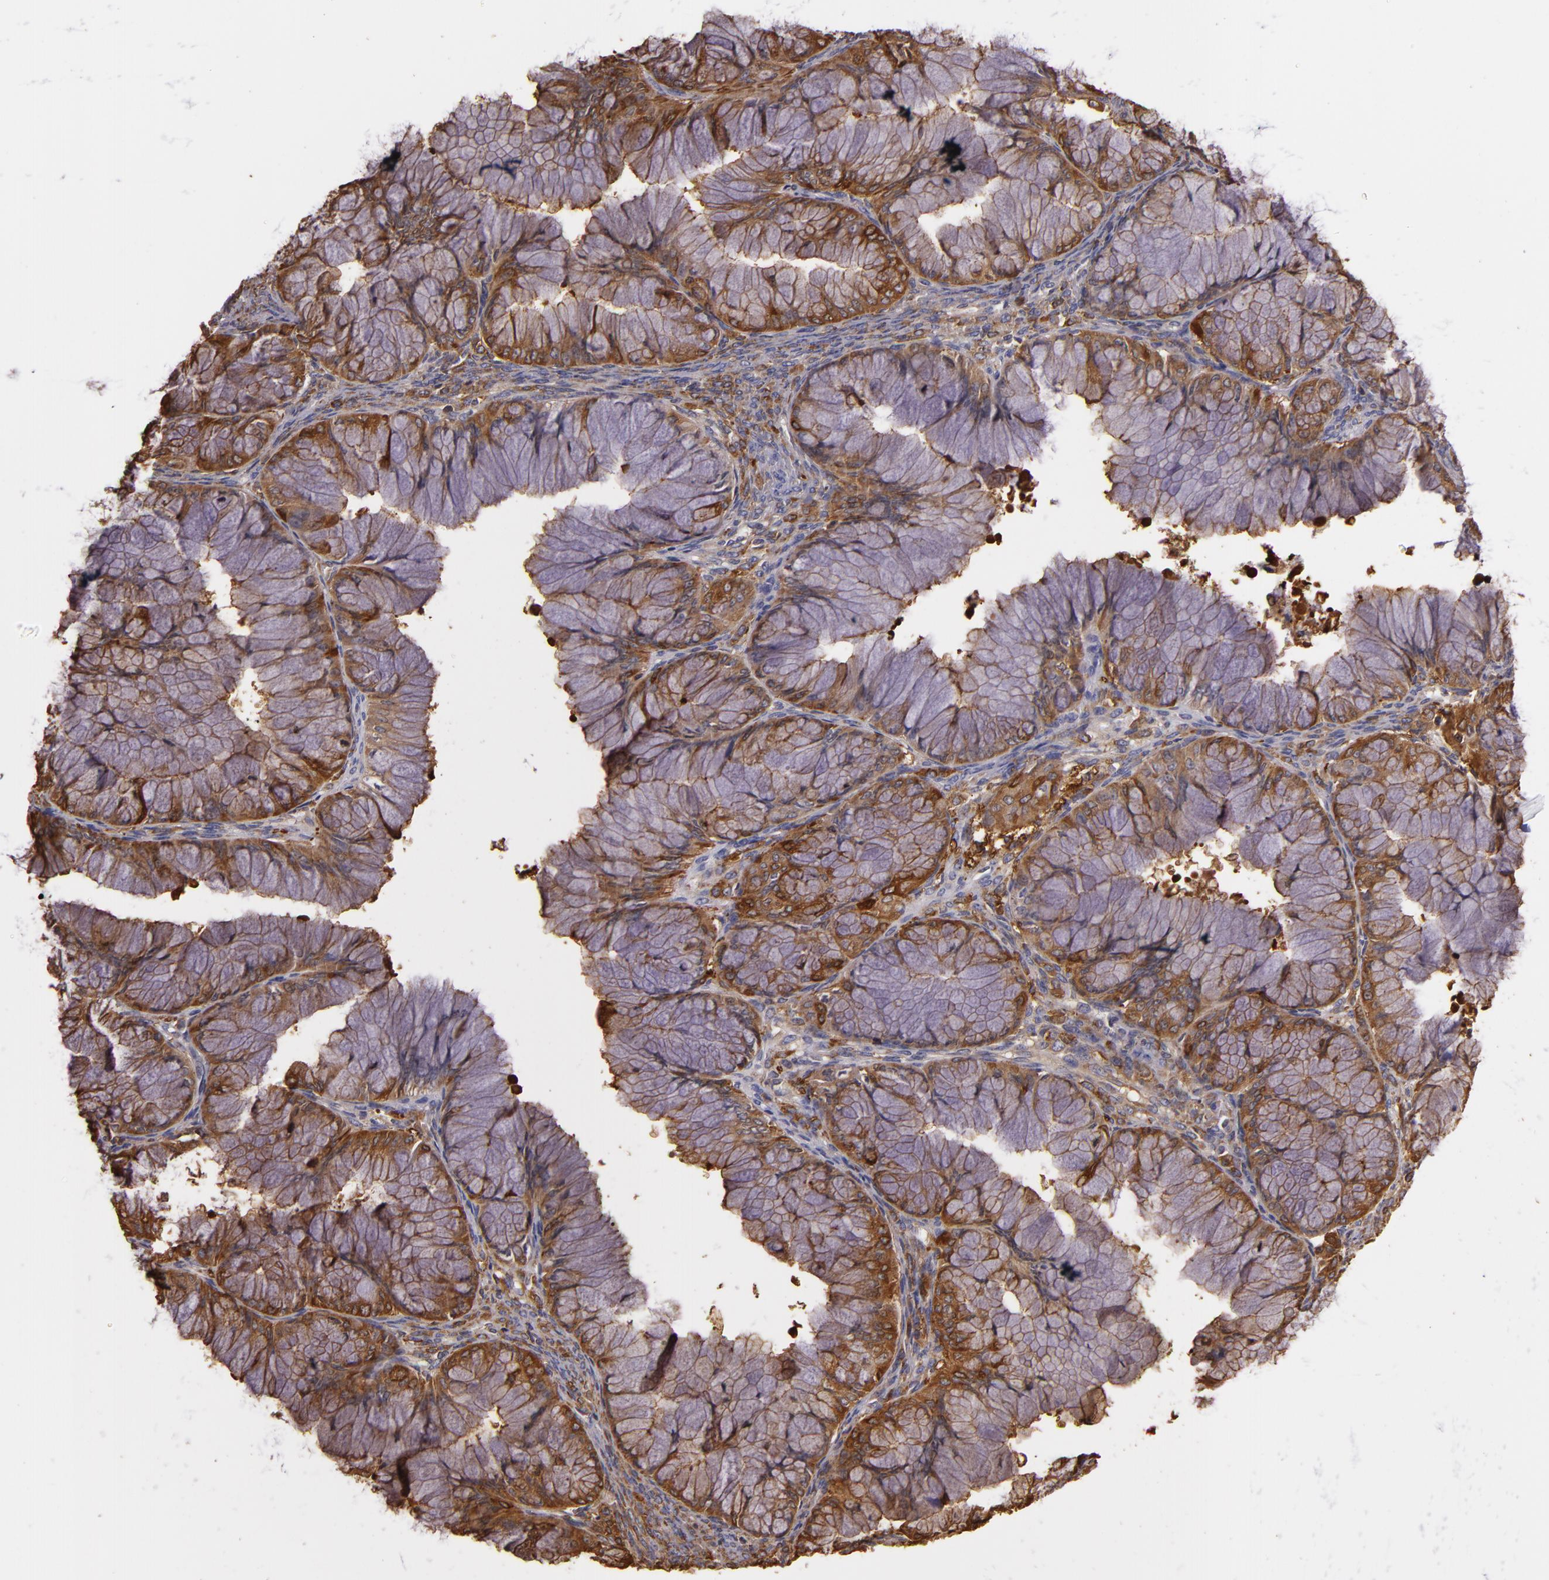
{"staining": {"intensity": "strong", "quantity": ">75%", "location": "cytoplasmic/membranous"}, "tissue": "ovarian cancer", "cell_type": "Tumor cells", "image_type": "cancer", "snomed": [{"axis": "morphology", "description": "Cystadenocarcinoma, mucinous, NOS"}, {"axis": "topography", "description": "Ovary"}], "caption": "IHC micrograph of human ovarian cancer stained for a protein (brown), which demonstrates high levels of strong cytoplasmic/membranous staining in about >75% of tumor cells.", "gene": "SLC9A3R1", "patient": {"sex": "female", "age": 63}}